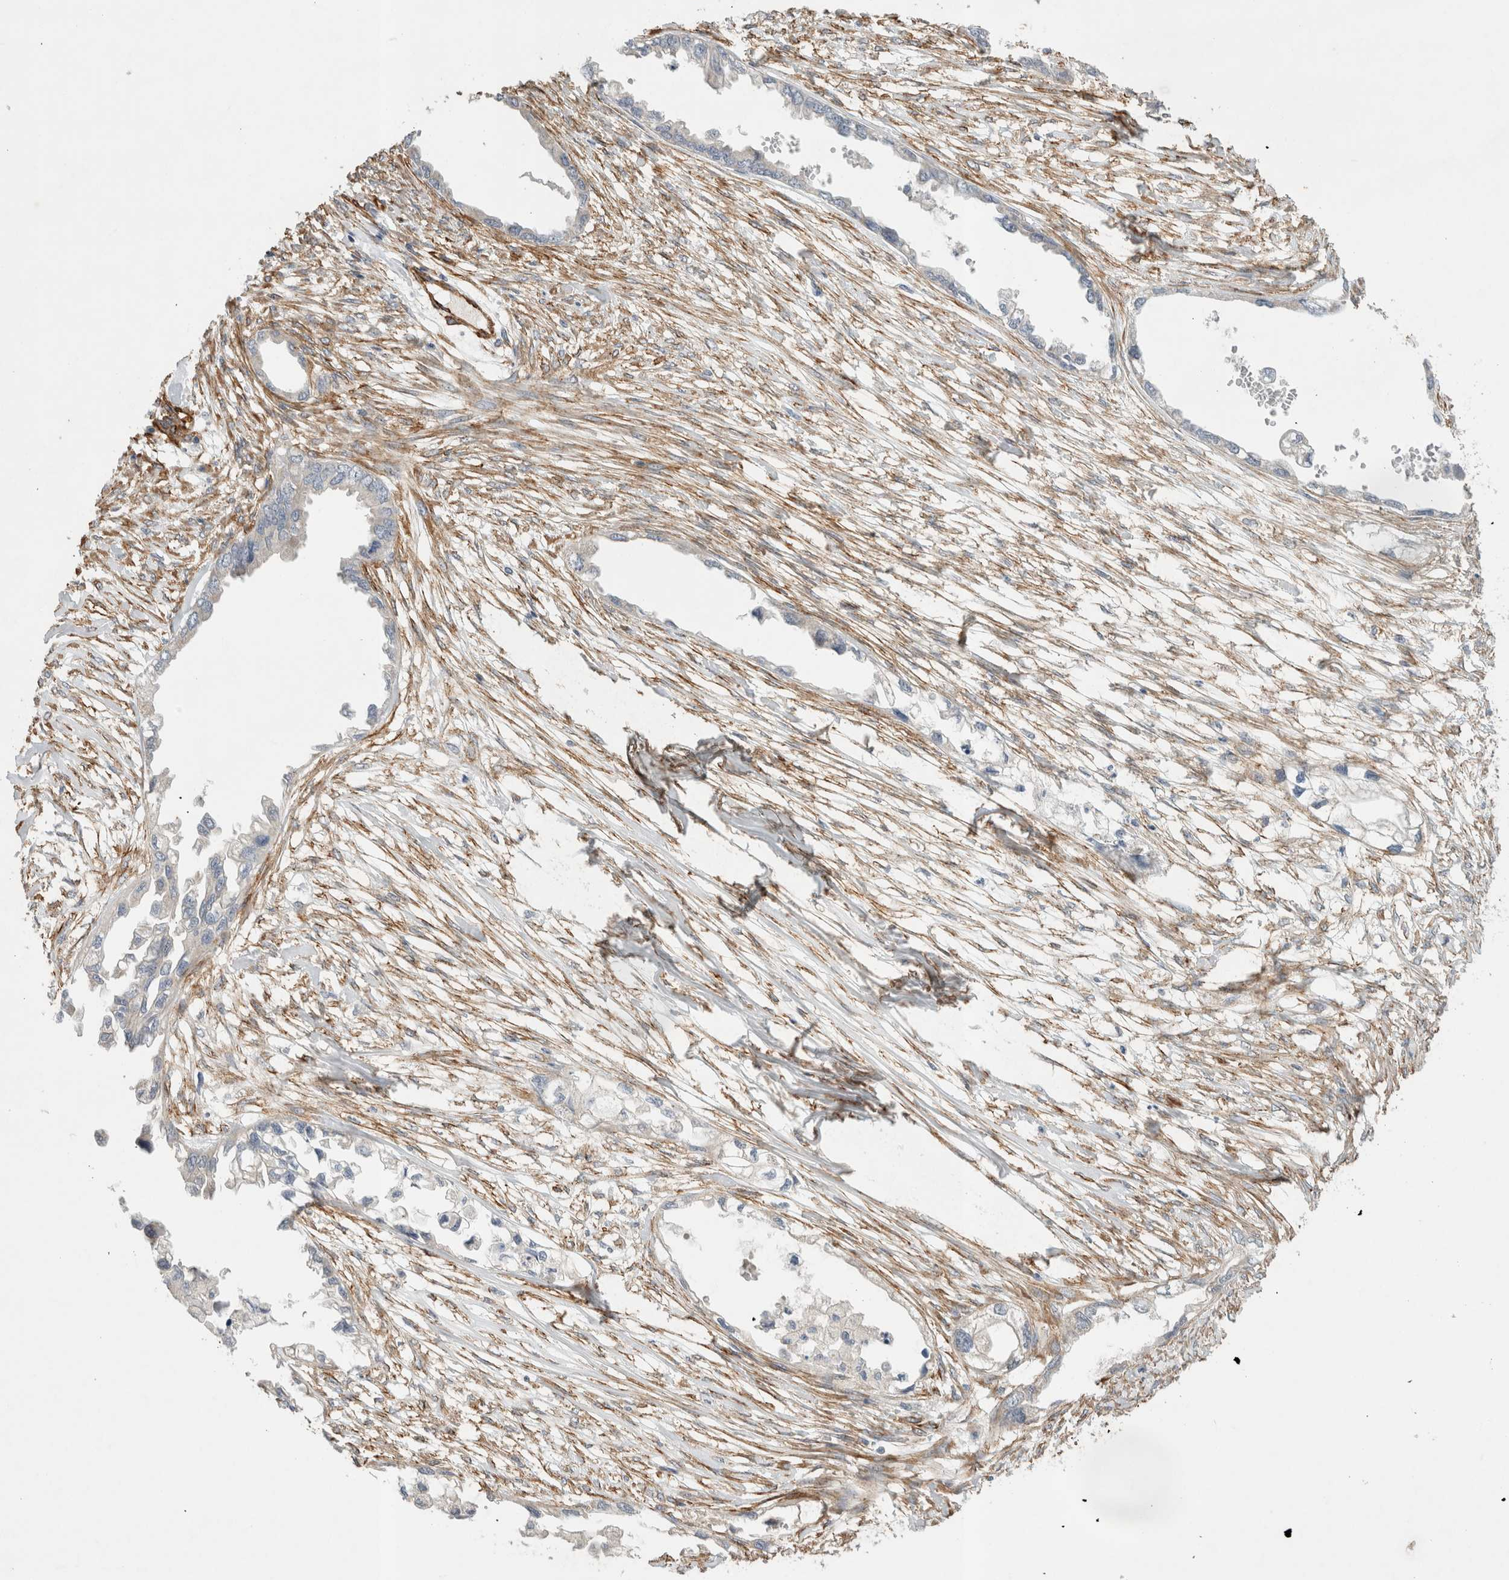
{"staining": {"intensity": "negative", "quantity": "none", "location": "none"}, "tissue": "endometrial cancer", "cell_type": "Tumor cells", "image_type": "cancer", "snomed": [{"axis": "morphology", "description": "Adenocarcinoma, NOS"}, {"axis": "morphology", "description": "Adenocarcinoma, metastatic, NOS"}, {"axis": "topography", "description": "Adipose tissue"}, {"axis": "topography", "description": "Endometrium"}], "caption": "This is an immunohistochemistry photomicrograph of human endometrial cancer. There is no positivity in tumor cells.", "gene": "JMJD4", "patient": {"sex": "female", "age": 67}}